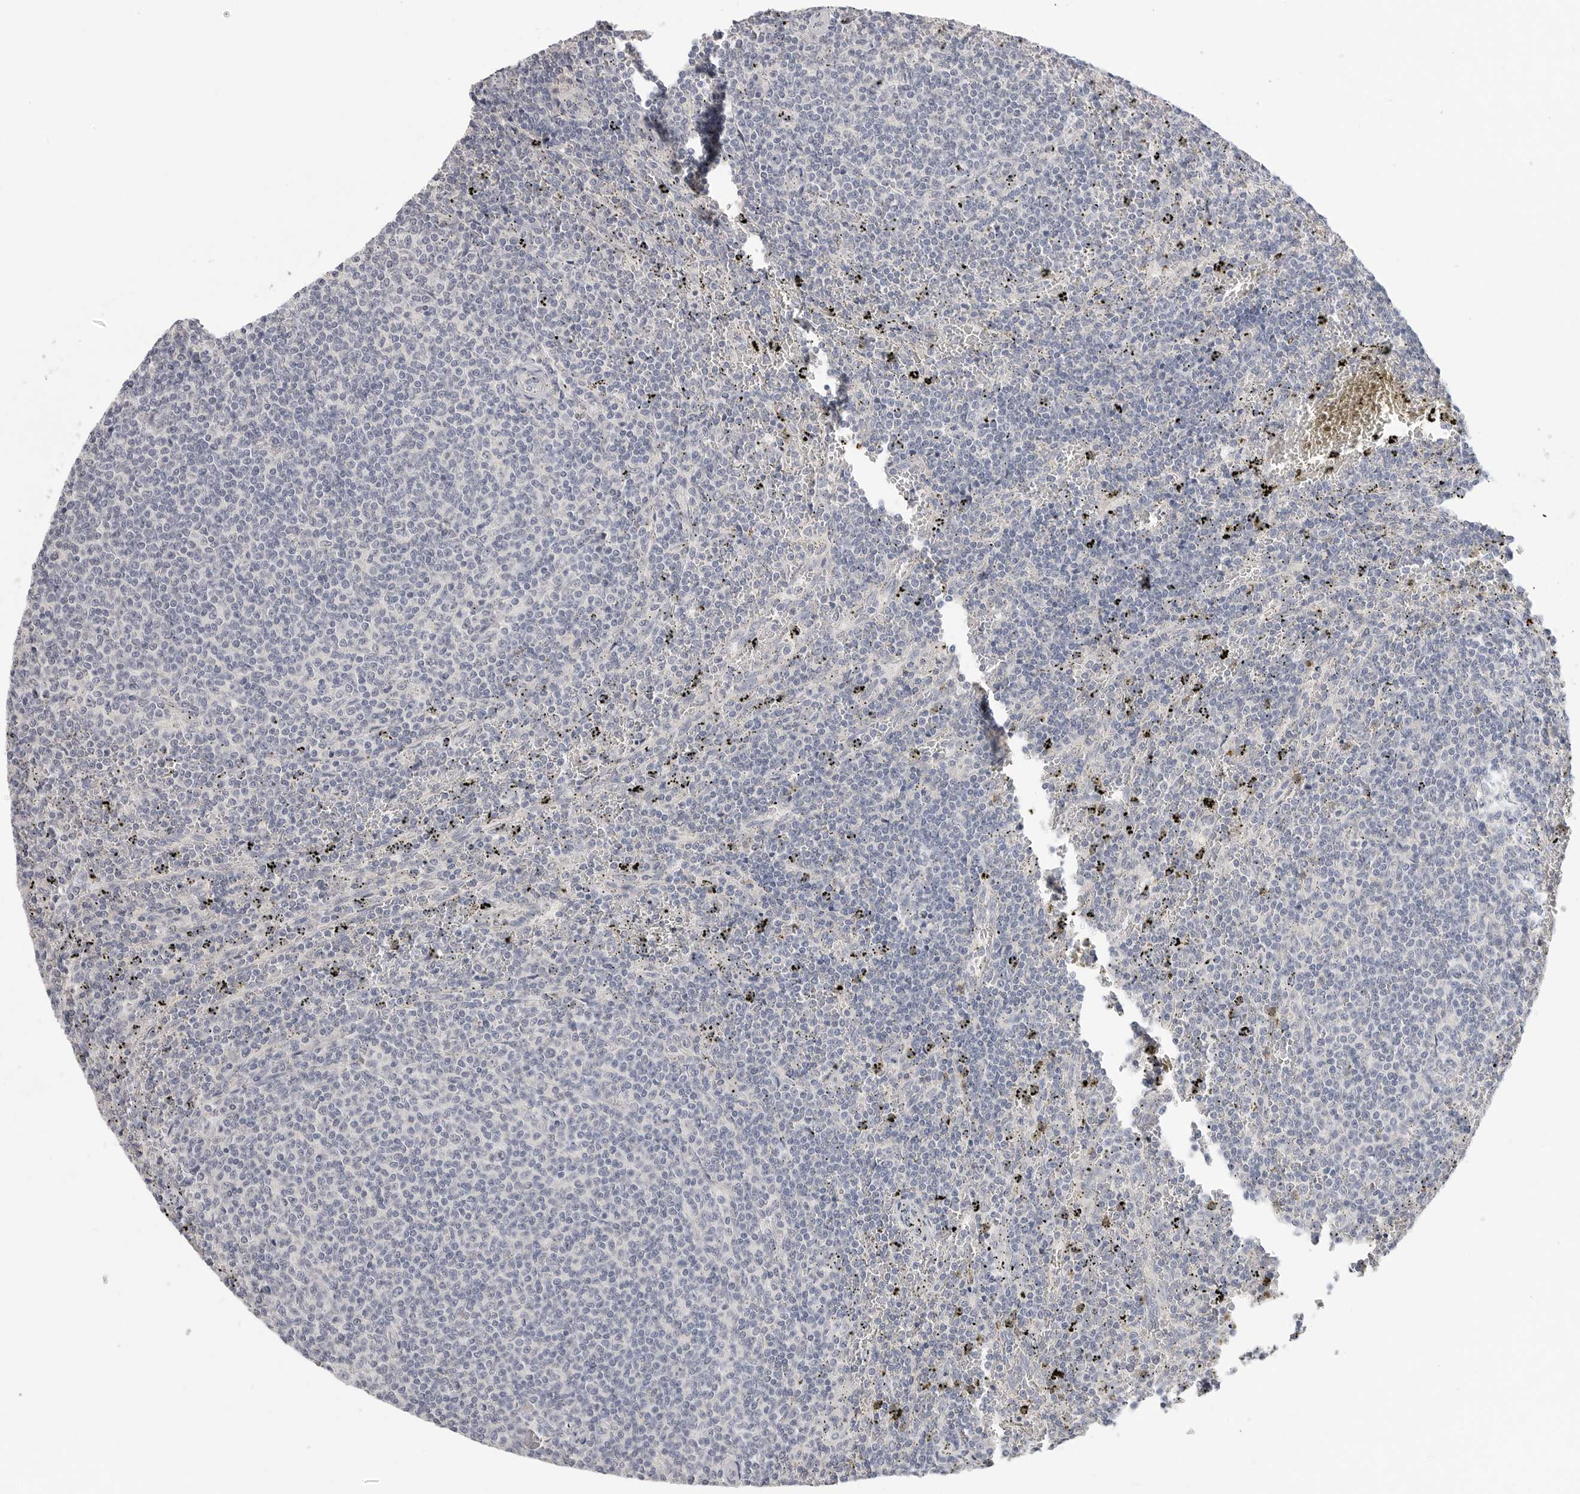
{"staining": {"intensity": "negative", "quantity": "none", "location": "none"}, "tissue": "lymphoma", "cell_type": "Tumor cells", "image_type": "cancer", "snomed": [{"axis": "morphology", "description": "Malignant lymphoma, non-Hodgkin's type, Low grade"}, {"axis": "topography", "description": "Spleen"}], "caption": "Human low-grade malignant lymphoma, non-Hodgkin's type stained for a protein using immunohistochemistry (IHC) shows no positivity in tumor cells.", "gene": "FBN2", "patient": {"sex": "female", "age": 50}}